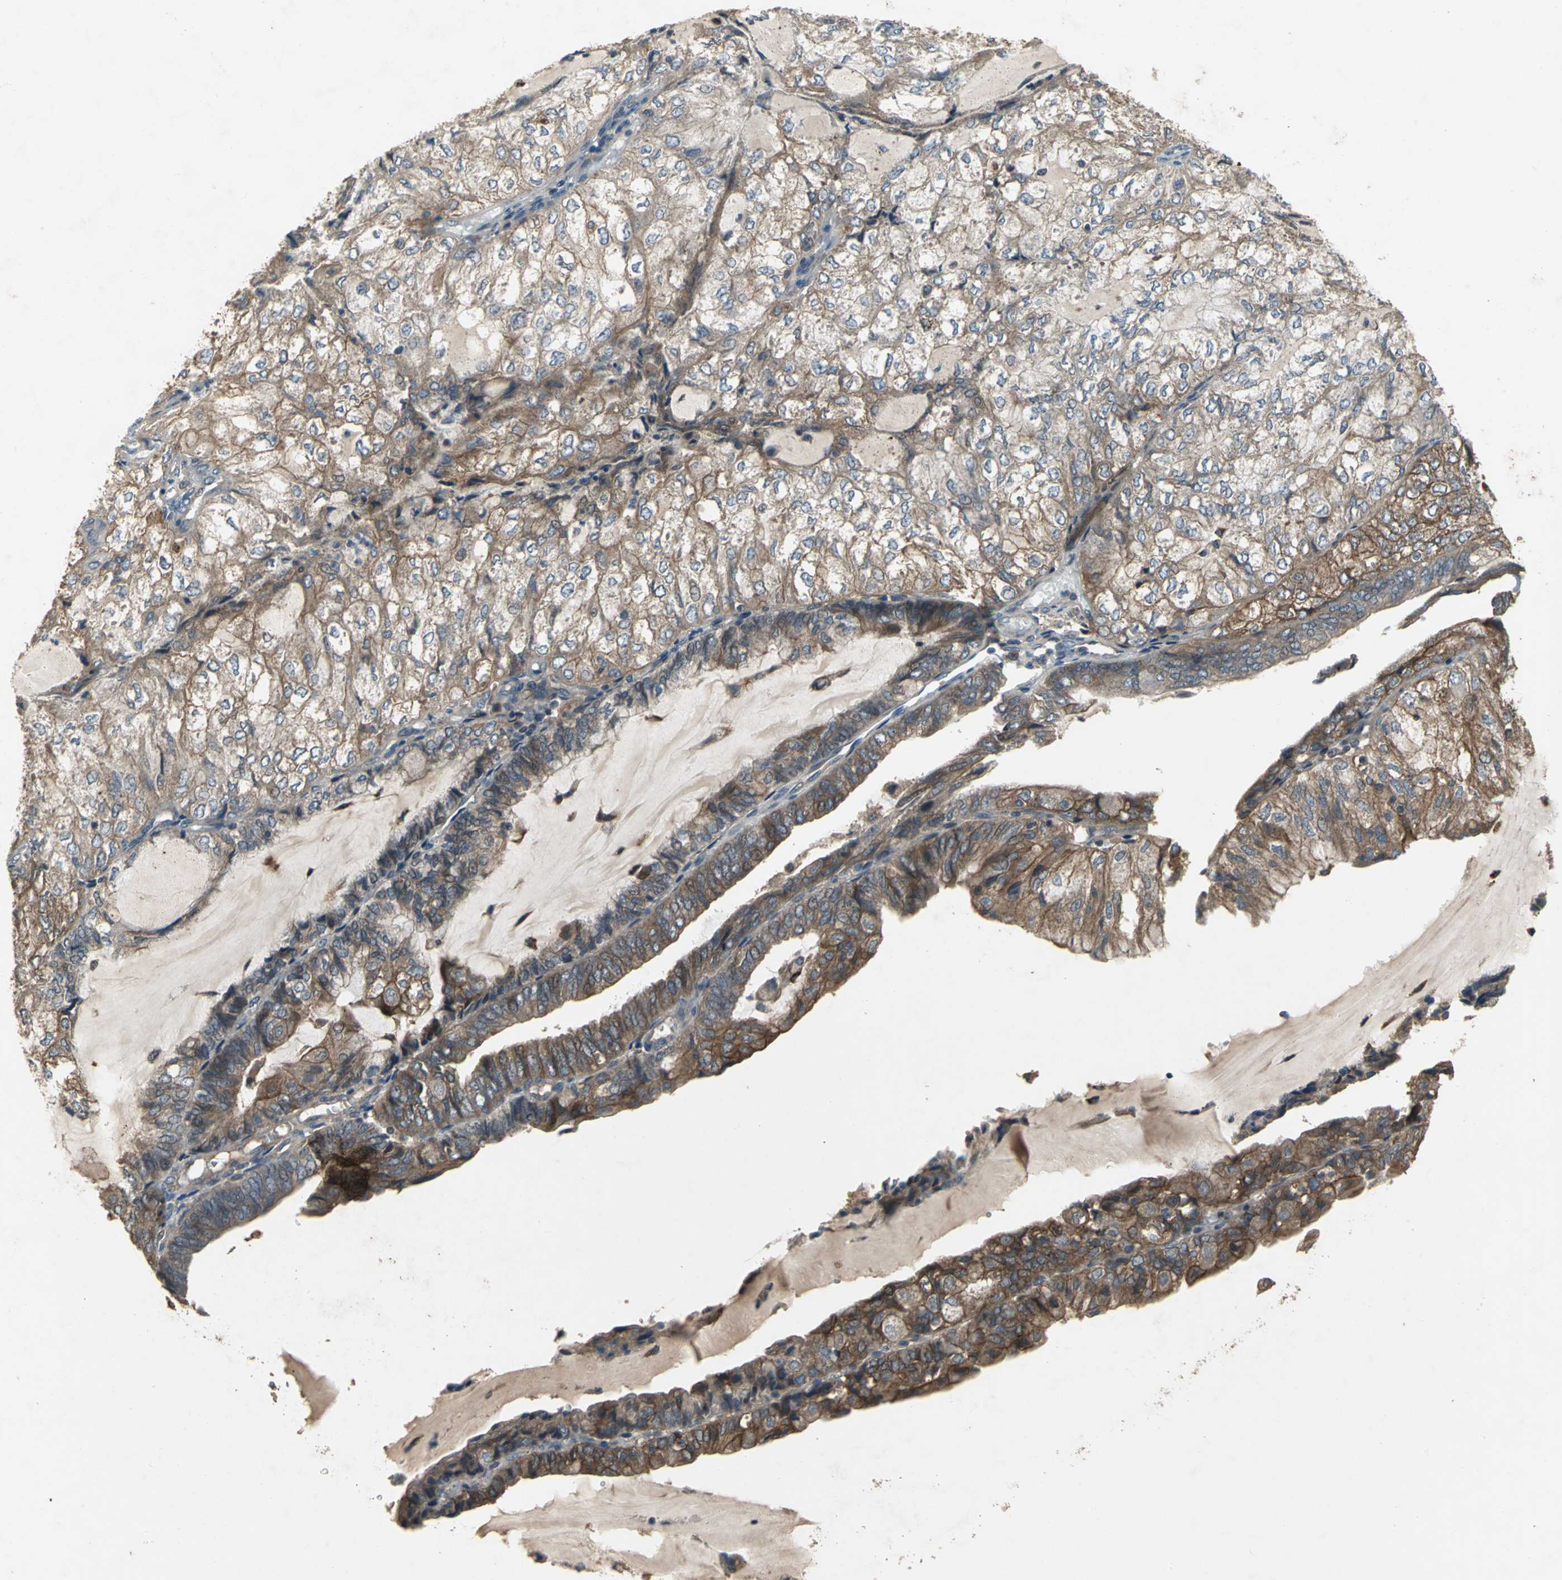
{"staining": {"intensity": "moderate", "quantity": ">75%", "location": "cytoplasmic/membranous"}, "tissue": "endometrial cancer", "cell_type": "Tumor cells", "image_type": "cancer", "snomed": [{"axis": "morphology", "description": "Adenocarcinoma, NOS"}, {"axis": "topography", "description": "Endometrium"}], "caption": "Tumor cells show medium levels of moderate cytoplasmic/membranous expression in approximately >75% of cells in human endometrial cancer.", "gene": "MET", "patient": {"sex": "female", "age": 81}}